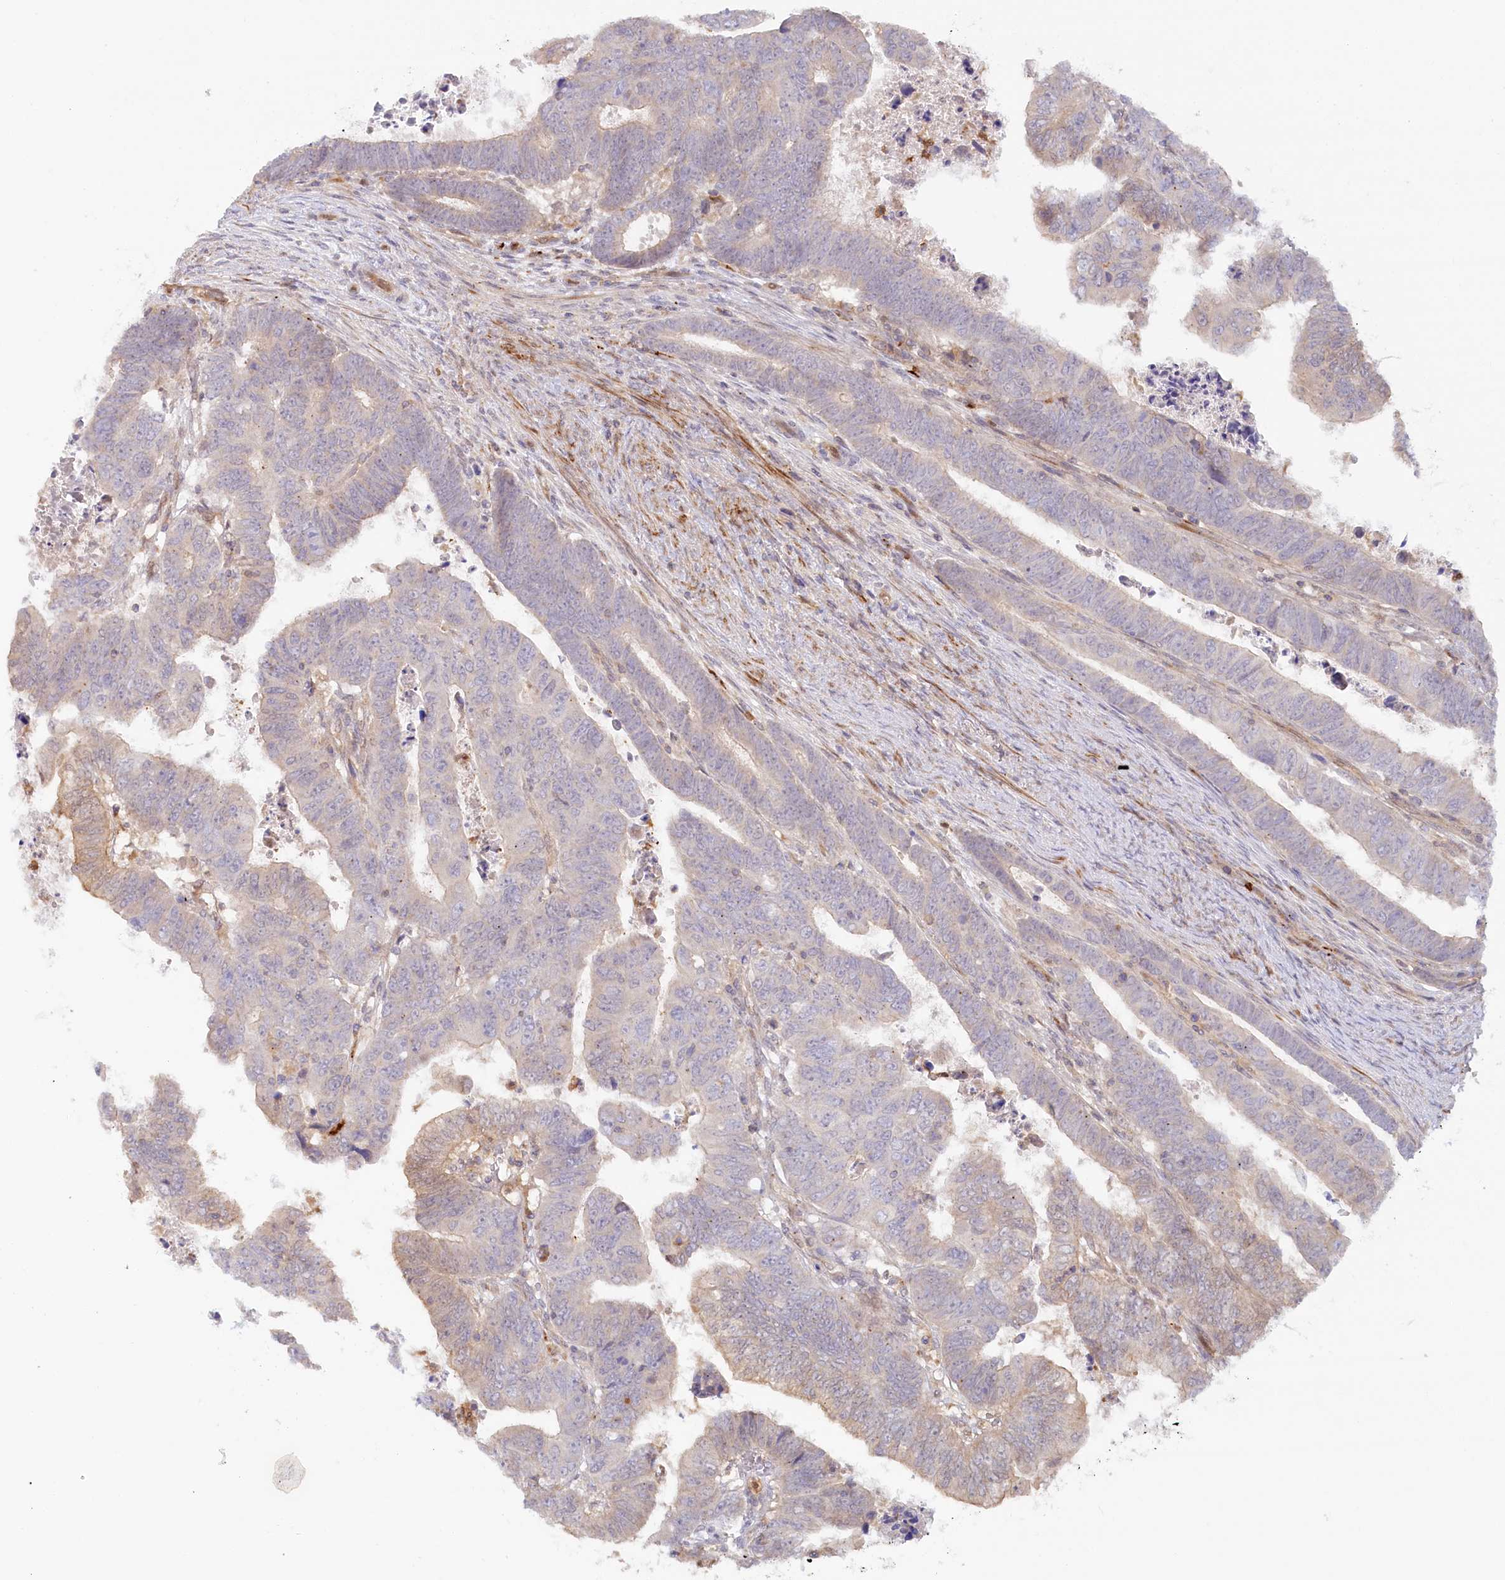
{"staining": {"intensity": "negative", "quantity": "none", "location": "none"}, "tissue": "colorectal cancer", "cell_type": "Tumor cells", "image_type": "cancer", "snomed": [{"axis": "morphology", "description": "Normal tissue, NOS"}, {"axis": "morphology", "description": "Adenocarcinoma, NOS"}, {"axis": "topography", "description": "Rectum"}], "caption": "IHC image of colorectal adenocarcinoma stained for a protein (brown), which displays no positivity in tumor cells.", "gene": "GBE1", "patient": {"sex": "female", "age": 65}}